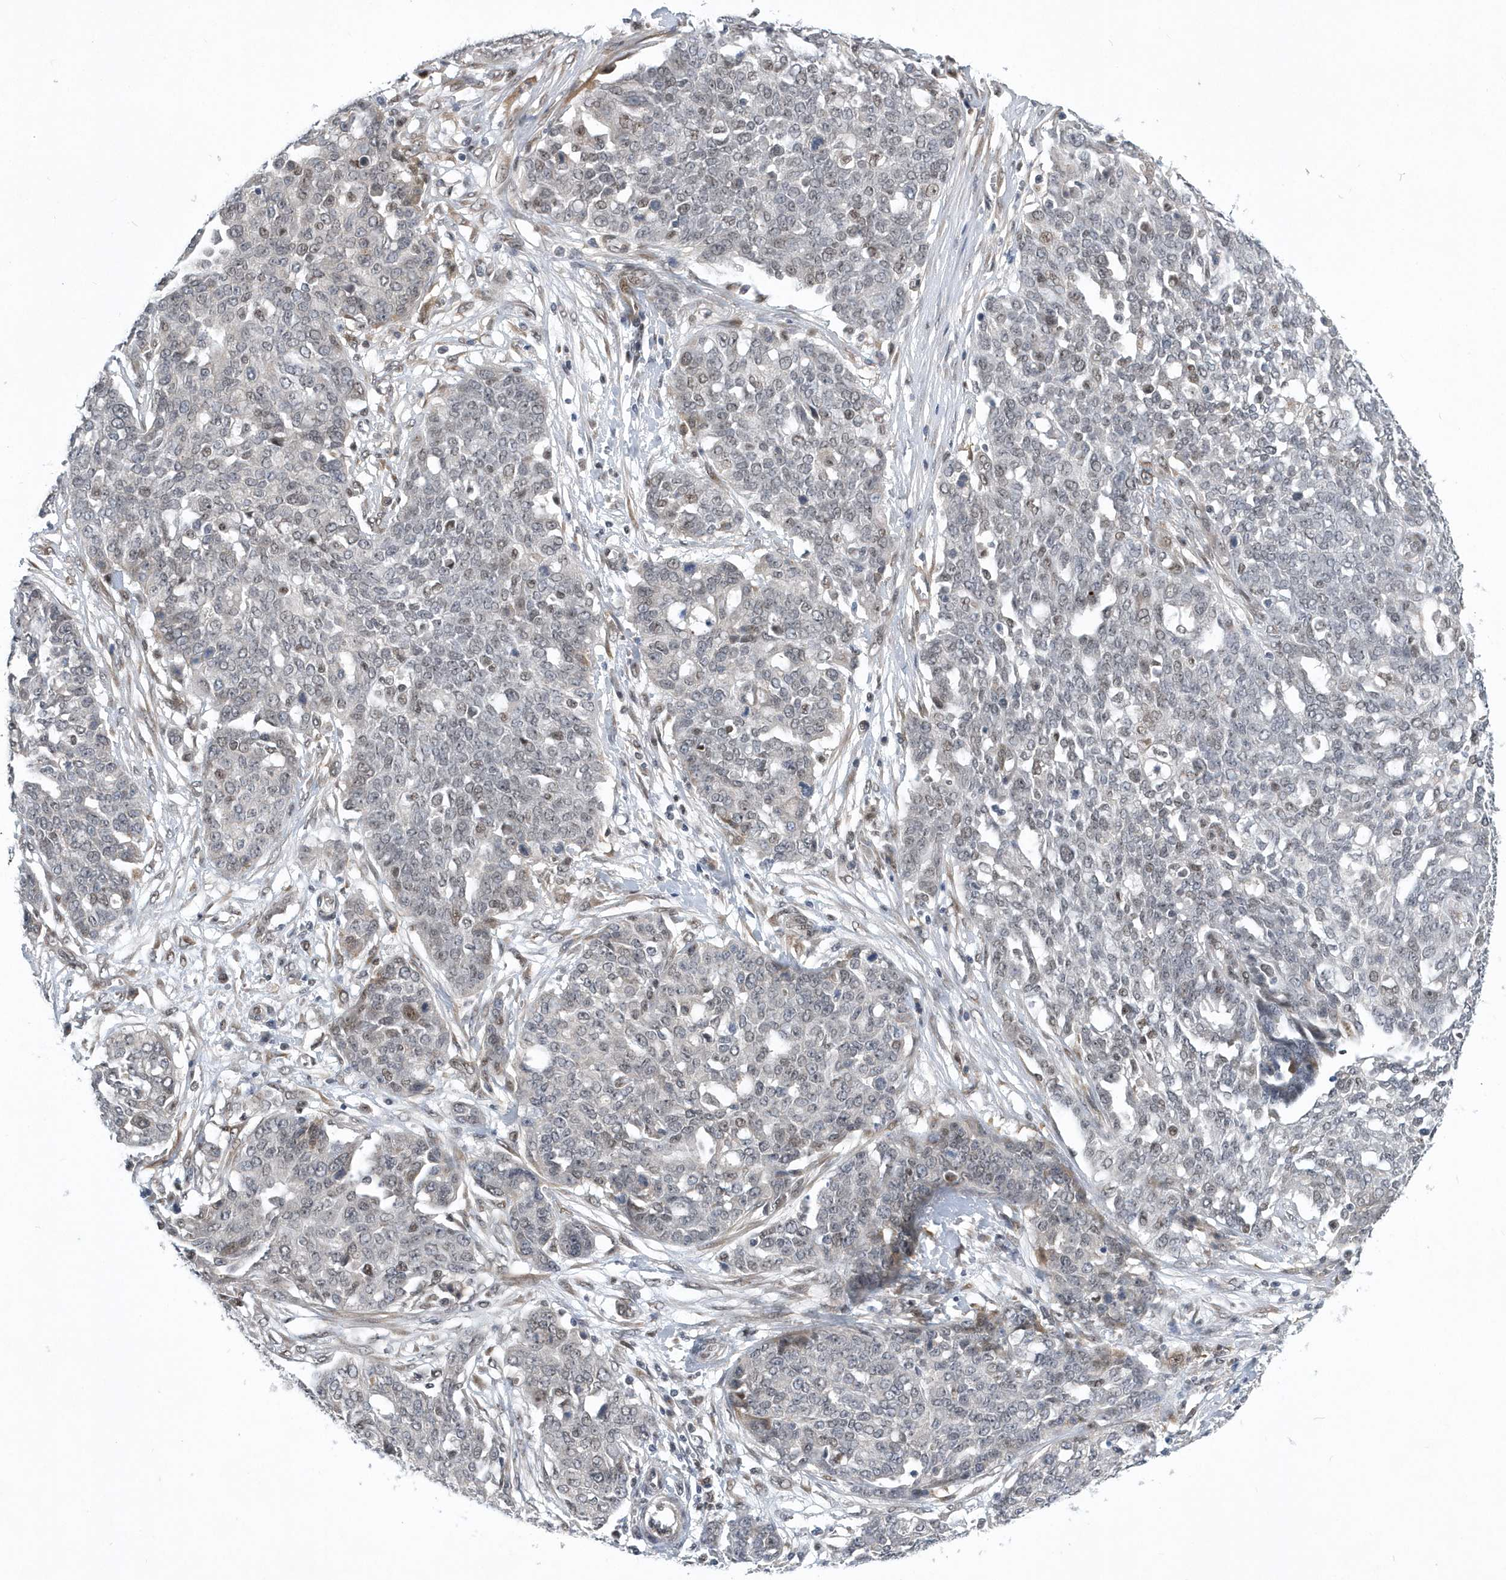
{"staining": {"intensity": "negative", "quantity": "none", "location": "none"}, "tissue": "ovarian cancer", "cell_type": "Tumor cells", "image_type": "cancer", "snomed": [{"axis": "morphology", "description": "Cystadenocarcinoma, serous, NOS"}, {"axis": "topography", "description": "Soft tissue"}, {"axis": "topography", "description": "Ovary"}], "caption": "Ovarian serous cystadenocarcinoma was stained to show a protein in brown. There is no significant expression in tumor cells.", "gene": "FAM217A", "patient": {"sex": "female", "age": 57}}